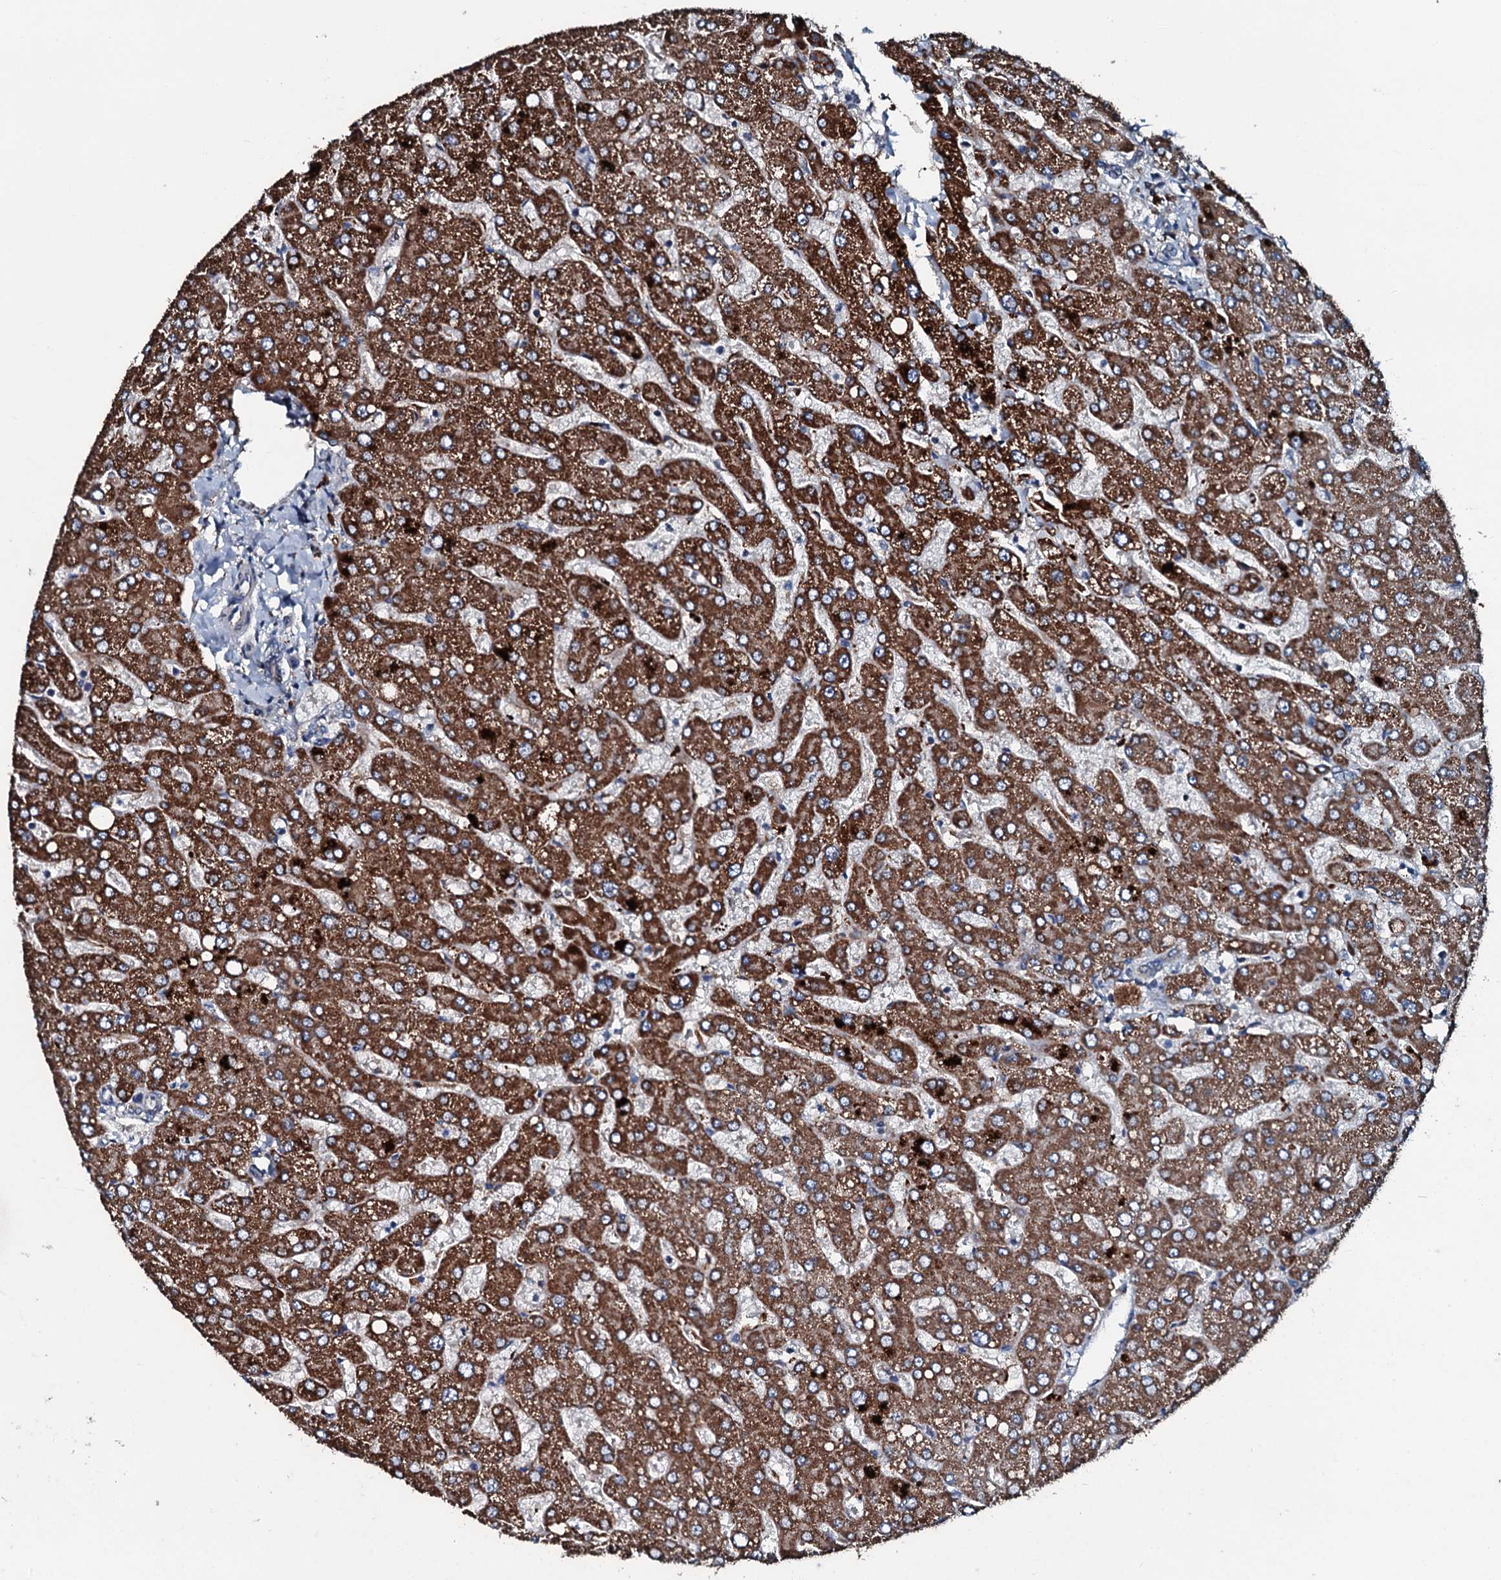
{"staining": {"intensity": "negative", "quantity": "none", "location": "none"}, "tissue": "liver", "cell_type": "Cholangiocytes", "image_type": "normal", "snomed": [{"axis": "morphology", "description": "Normal tissue, NOS"}, {"axis": "topography", "description": "Liver"}], "caption": "Immunohistochemical staining of unremarkable human liver exhibits no significant positivity in cholangiocytes.", "gene": "ACSS3", "patient": {"sex": "male", "age": 55}}